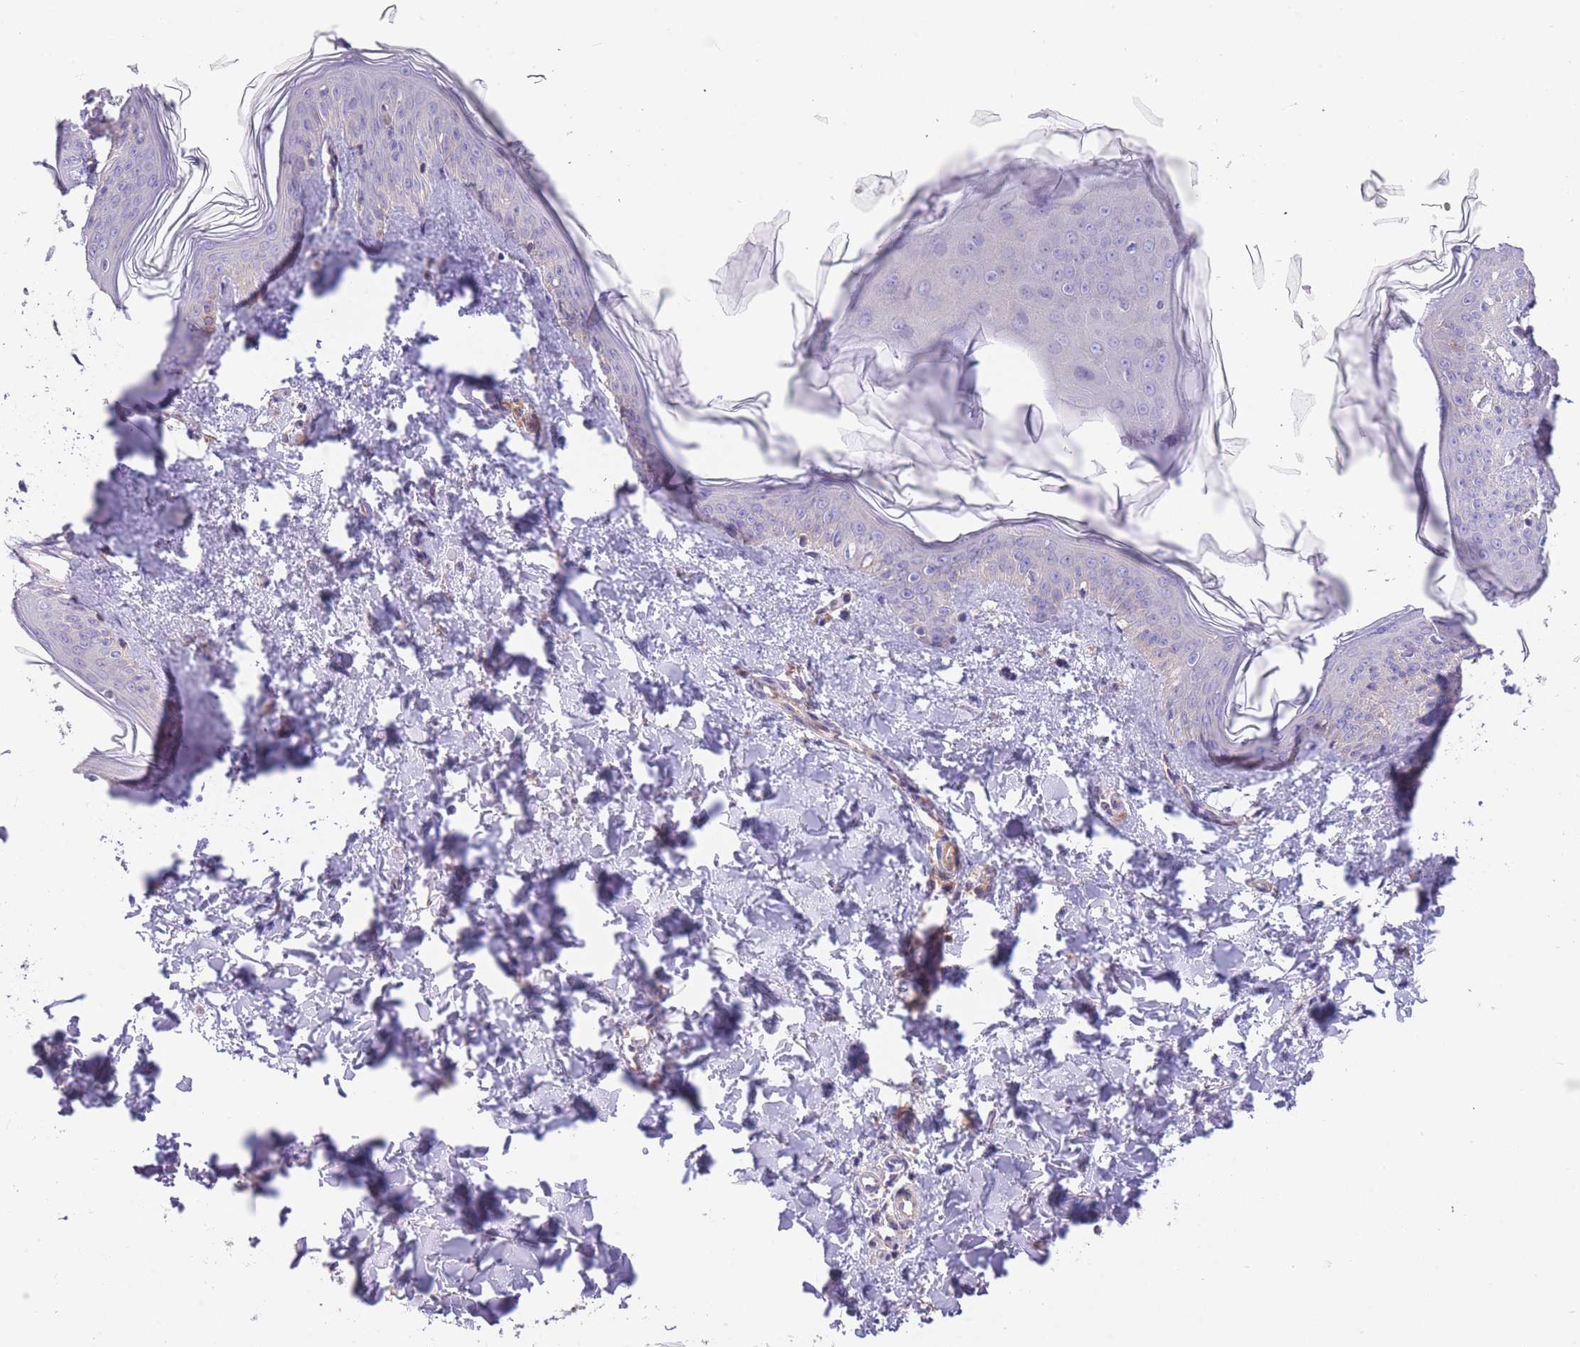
{"staining": {"intensity": "negative", "quantity": "none", "location": "none"}, "tissue": "skin", "cell_type": "Fibroblasts", "image_type": "normal", "snomed": [{"axis": "morphology", "description": "Normal tissue, NOS"}, {"axis": "topography", "description": "Skin"}], "caption": "Micrograph shows no protein staining in fibroblasts of normal skin. (DAB (3,3'-diaminobenzidine) IHC visualized using brightfield microscopy, high magnification).", "gene": "PRKAR1A", "patient": {"sex": "female", "age": 41}}